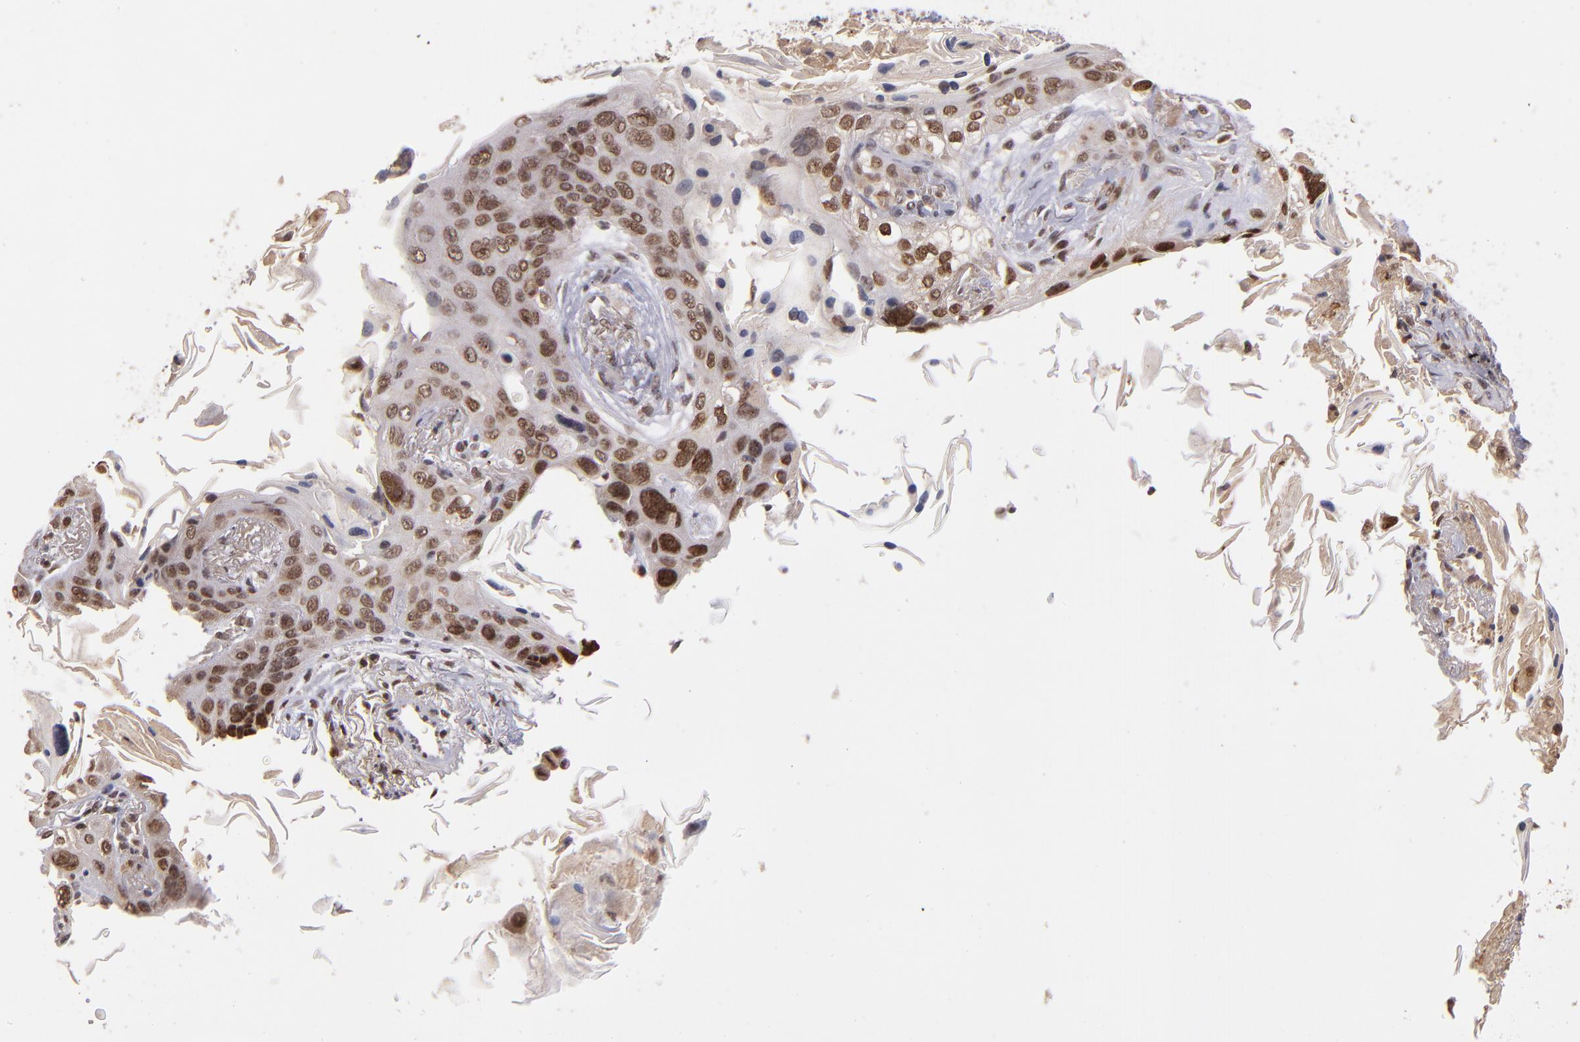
{"staining": {"intensity": "moderate", "quantity": ">75%", "location": "nuclear"}, "tissue": "lung cancer", "cell_type": "Tumor cells", "image_type": "cancer", "snomed": [{"axis": "morphology", "description": "Squamous cell carcinoma, NOS"}, {"axis": "topography", "description": "Lung"}], "caption": "Immunohistochemistry image of neoplastic tissue: human lung cancer (squamous cell carcinoma) stained using IHC reveals medium levels of moderate protein expression localized specifically in the nuclear of tumor cells, appearing as a nuclear brown color.", "gene": "ABHD12B", "patient": {"sex": "female", "age": 67}}